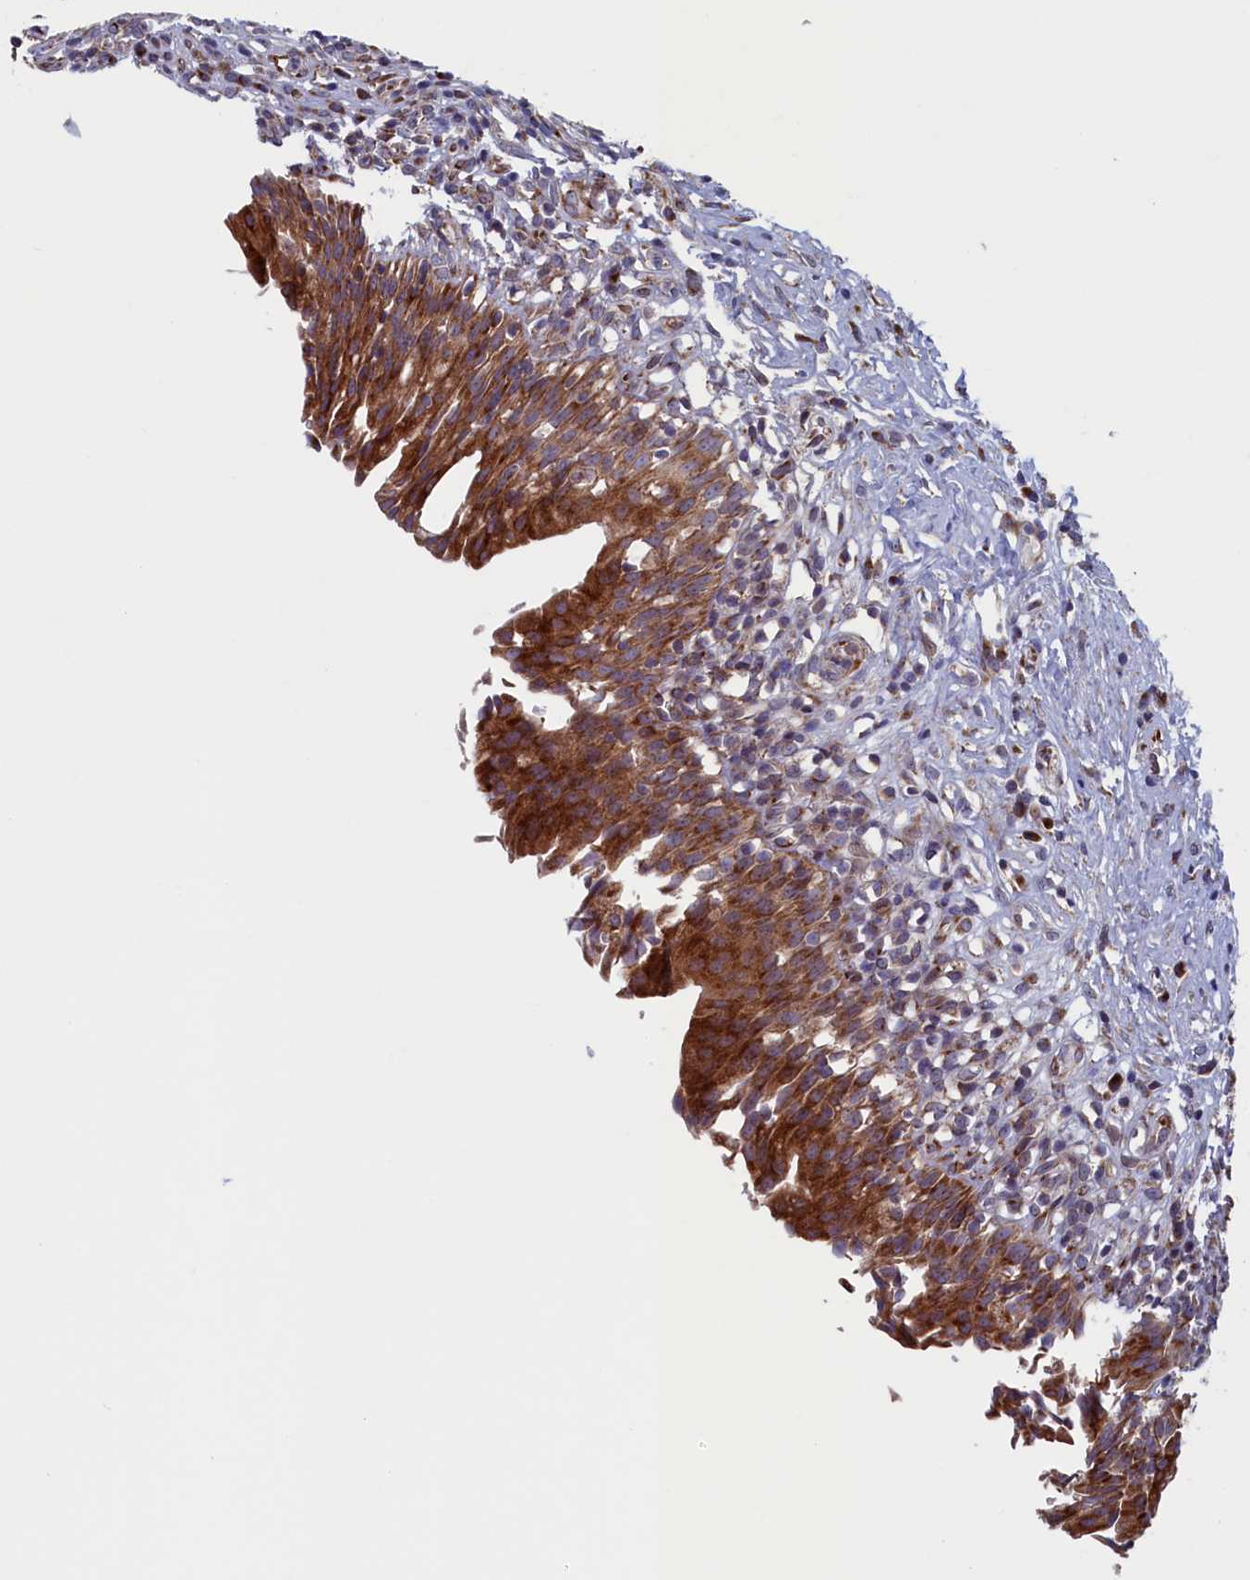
{"staining": {"intensity": "strong", "quantity": "25%-75%", "location": "cytoplasmic/membranous"}, "tissue": "urinary bladder", "cell_type": "Urothelial cells", "image_type": "normal", "snomed": [{"axis": "morphology", "description": "Normal tissue, NOS"}, {"axis": "morphology", "description": "Inflammation, NOS"}, {"axis": "topography", "description": "Urinary bladder"}], "caption": "Immunohistochemistry (IHC) of normal urinary bladder exhibits high levels of strong cytoplasmic/membranous staining in about 25%-75% of urothelial cells.", "gene": "MTFMT", "patient": {"sex": "male", "age": 63}}